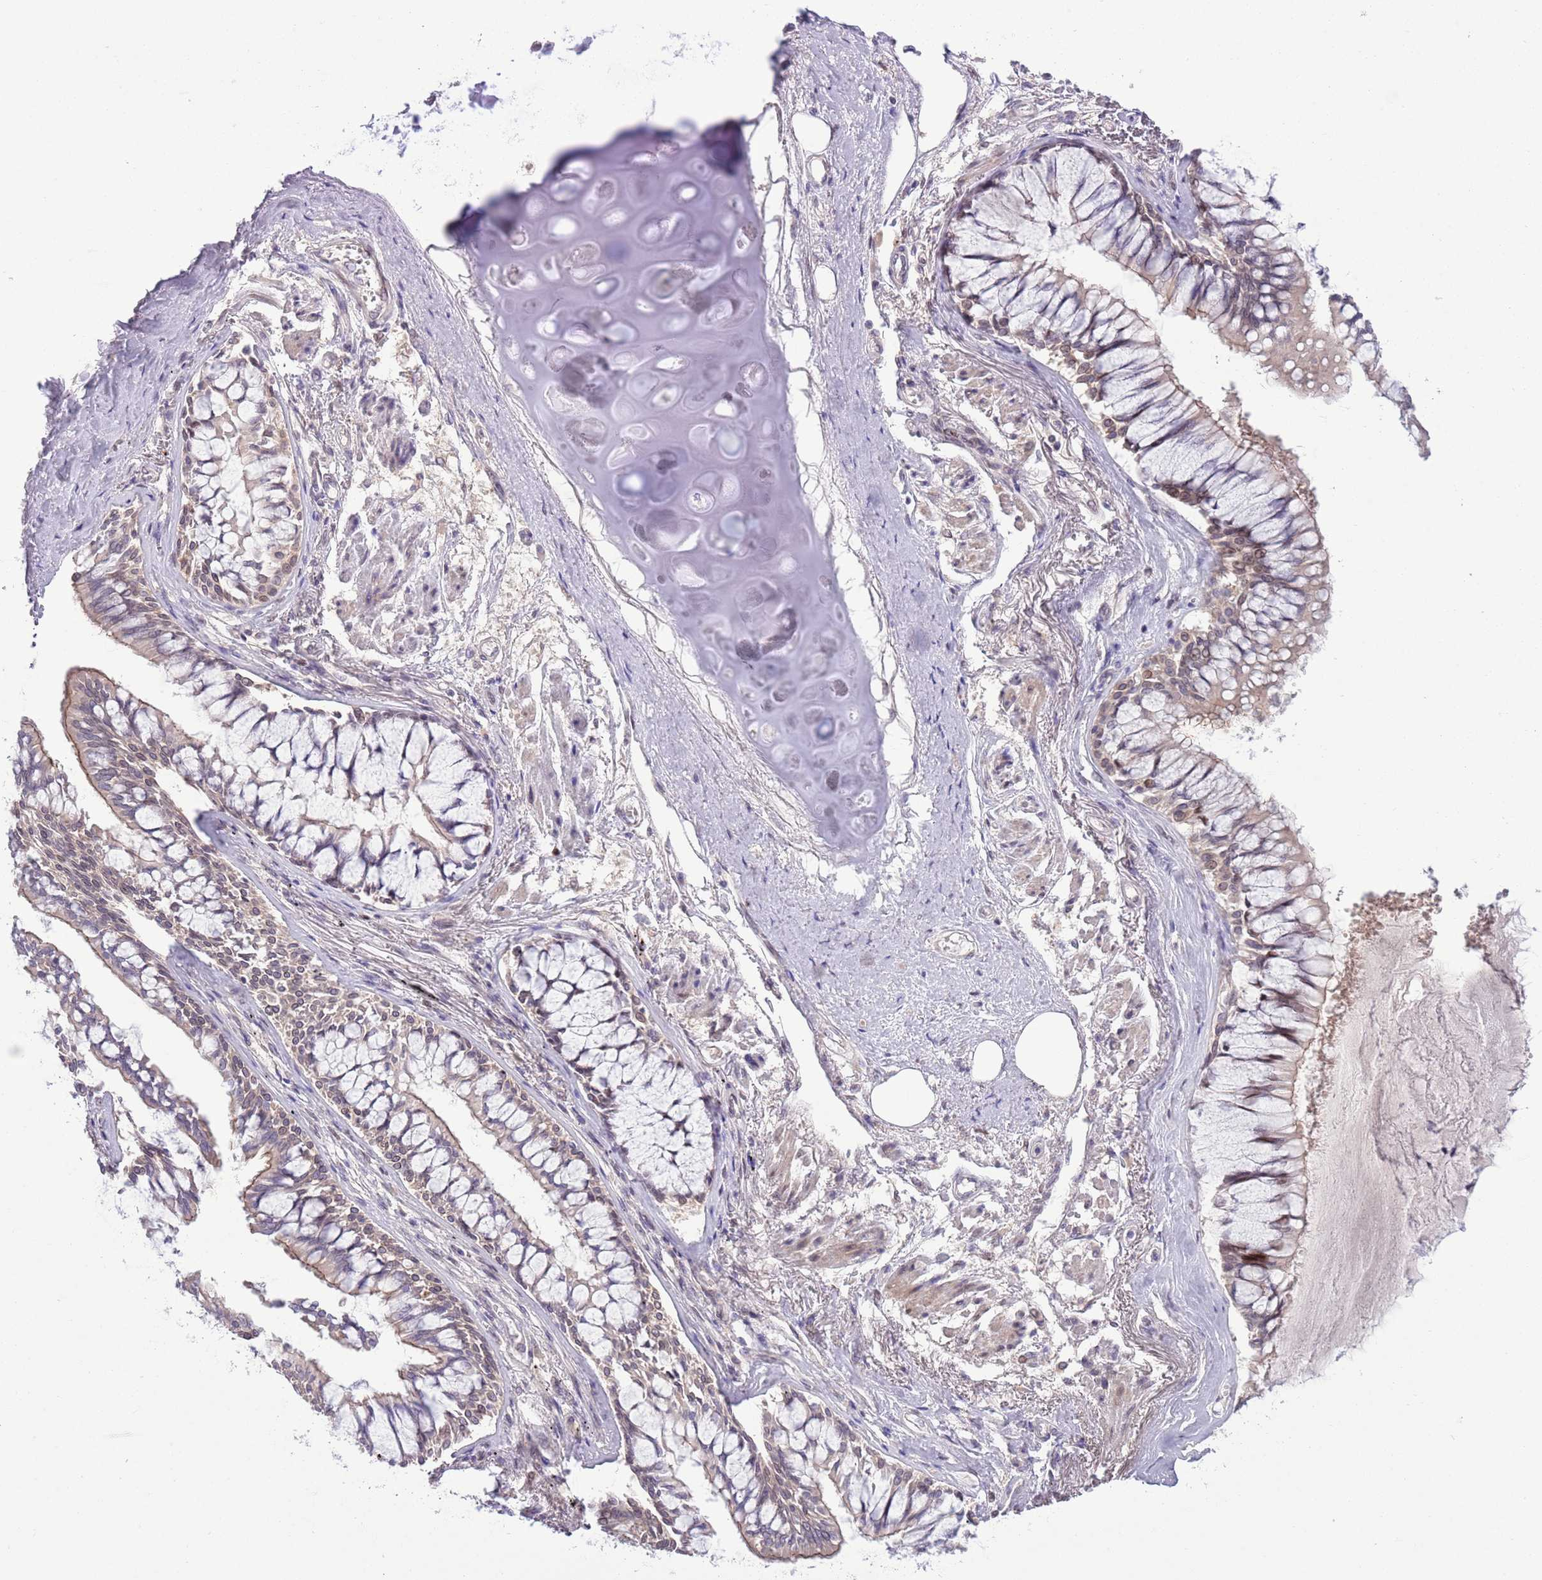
{"staining": {"intensity": "weak", "quantity": "25%-75%", "location": "cytoplasmic/membranous,nuclear"}, "tissue": "lung cancer", "cell_type": "Tumor cells", "image_type": "cancer", "snomed": [{"axis": "morphology", "description": "Adenocarcinoma, NOS"}, {"axis": "topography", "description": "Lung"}], "caption": "Lung cancer stained with a brown dye displays weak cytoplasmic/membranous and nuclear positive staining in approximately 25%-75% of tumor cells.", "gene": "CCND2", "patient": {"sex": "male", "age": 67}}